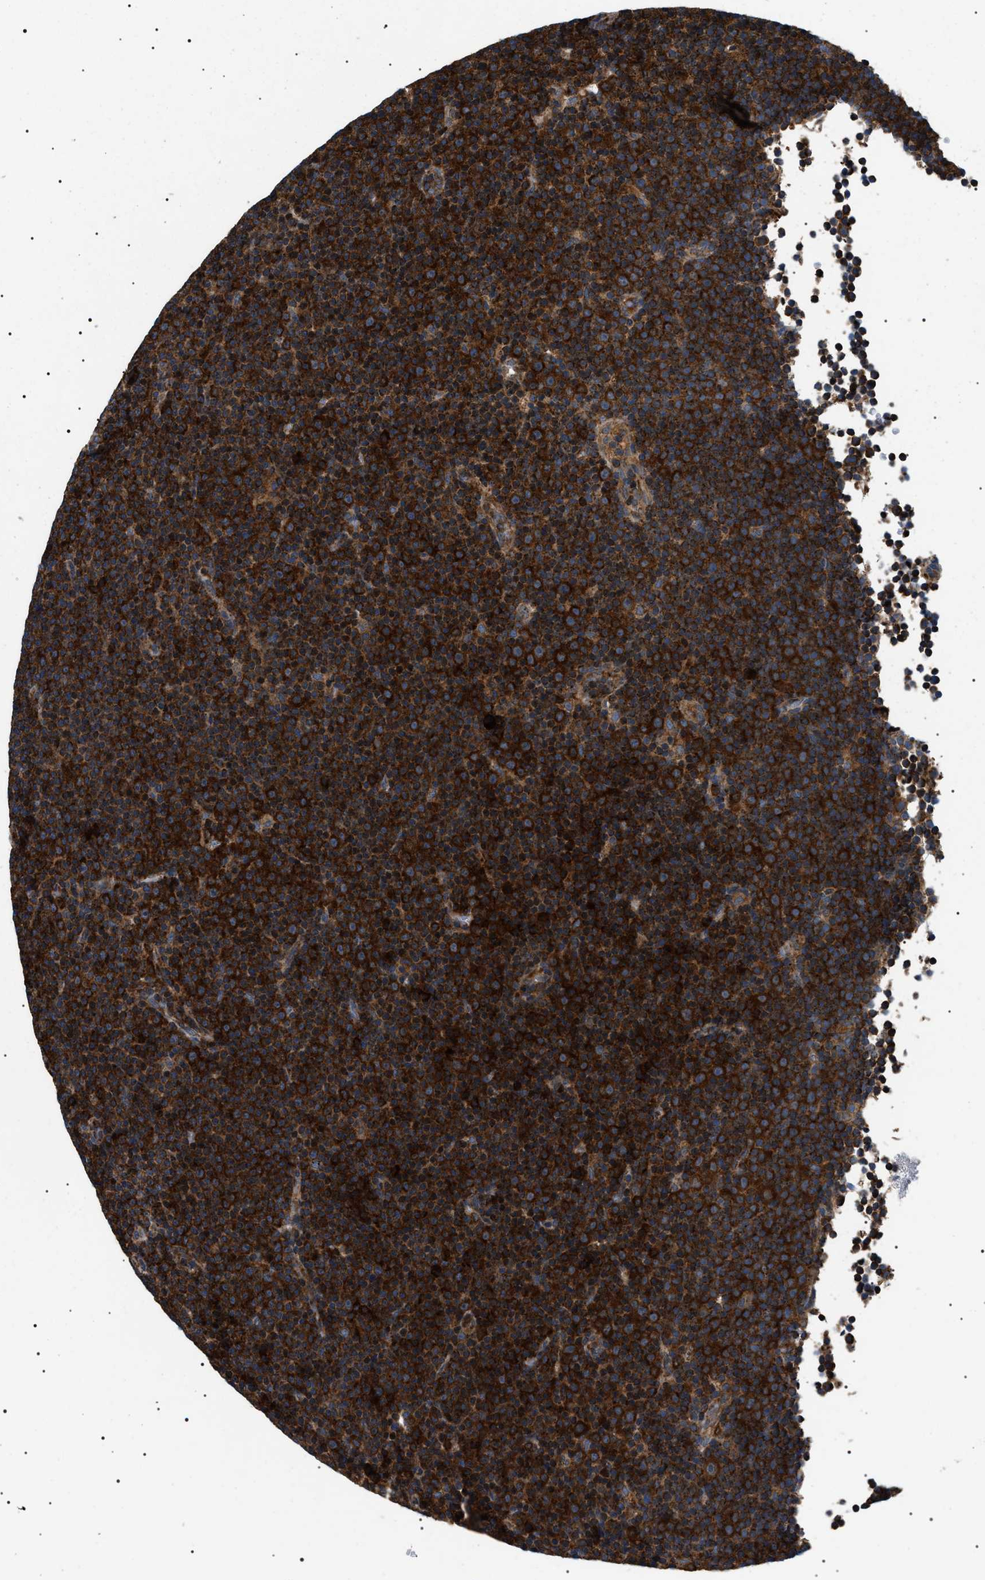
{"staining": {"intensity": "strong", "quantity": ">75%", "location": "cytoplasmic/membranous"}, "tissue": "lymphoma", "cell_type": "Tumor cells", "image_type": "cancer", "snomed": [{"axis": "morphology", "description": "Malignant lymphoma, non-Hodgkin's type, Low grade"}, {"axis": "topography", "description": "Lymph node"}], "caption": "Human malignant lymphoma, non-Hodgkin's type (low-grade) stained for a protein (brown) demonstrates strong cytoplasmic/membranous positive positivity in about >75% of tumor cells.", "gene": "OXSM", "patient": {"sex": "female", "age": 67}}